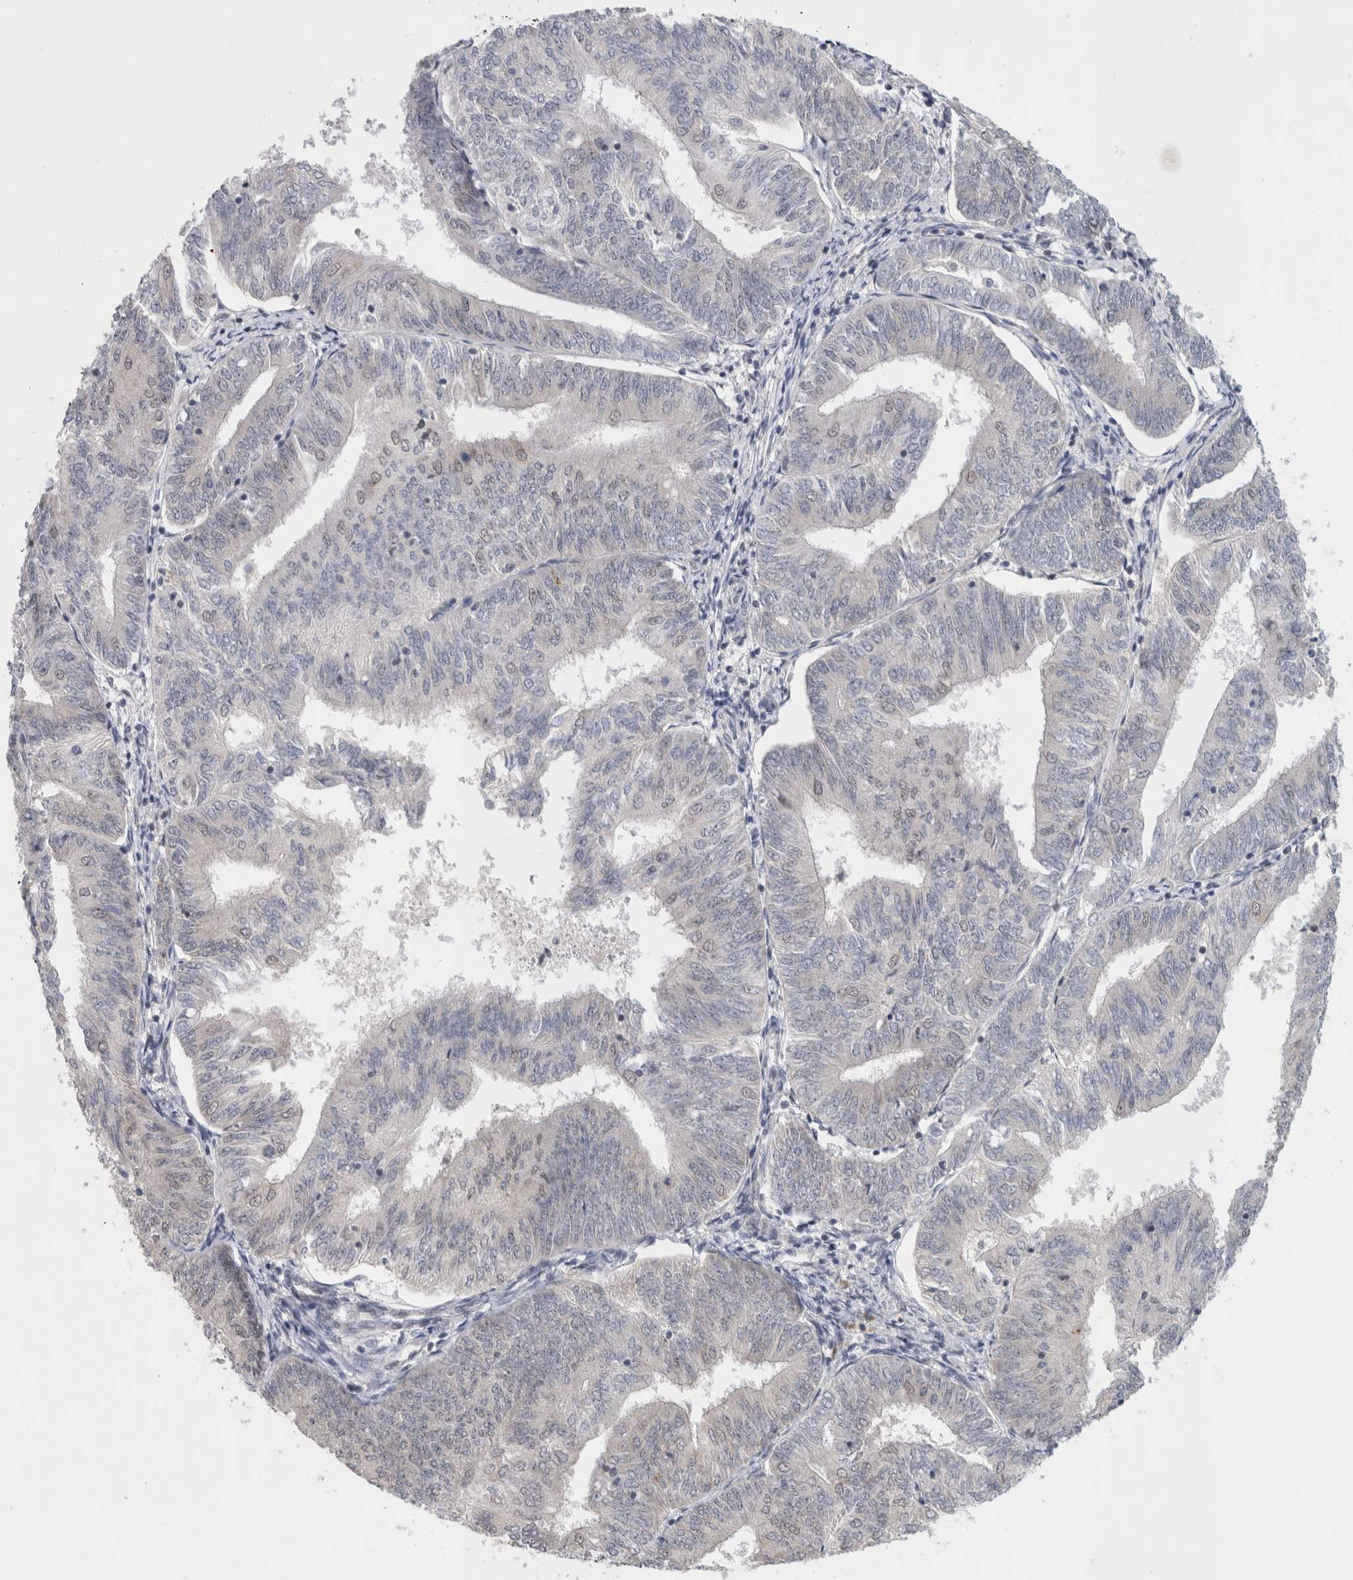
{"staining": {"intensity": "negative", "quantity": "none", "location": "none"}, "tissue": "endometrial cancer", "cell_type": "Tumor cells", "image_type": "cancer", "snomed": [{"axis": "morphology", "description": "Adenocarcinoma, NOS"}, {"axis": "topography", "description": "Endometrium"}], "caption": "High power microscopy photomicrograph of an IHC image of endometrial cancer, revealing no significant staining in tumor cells.", "gene": "HESX1", "patient": {"sex": "female", "age": 58}}